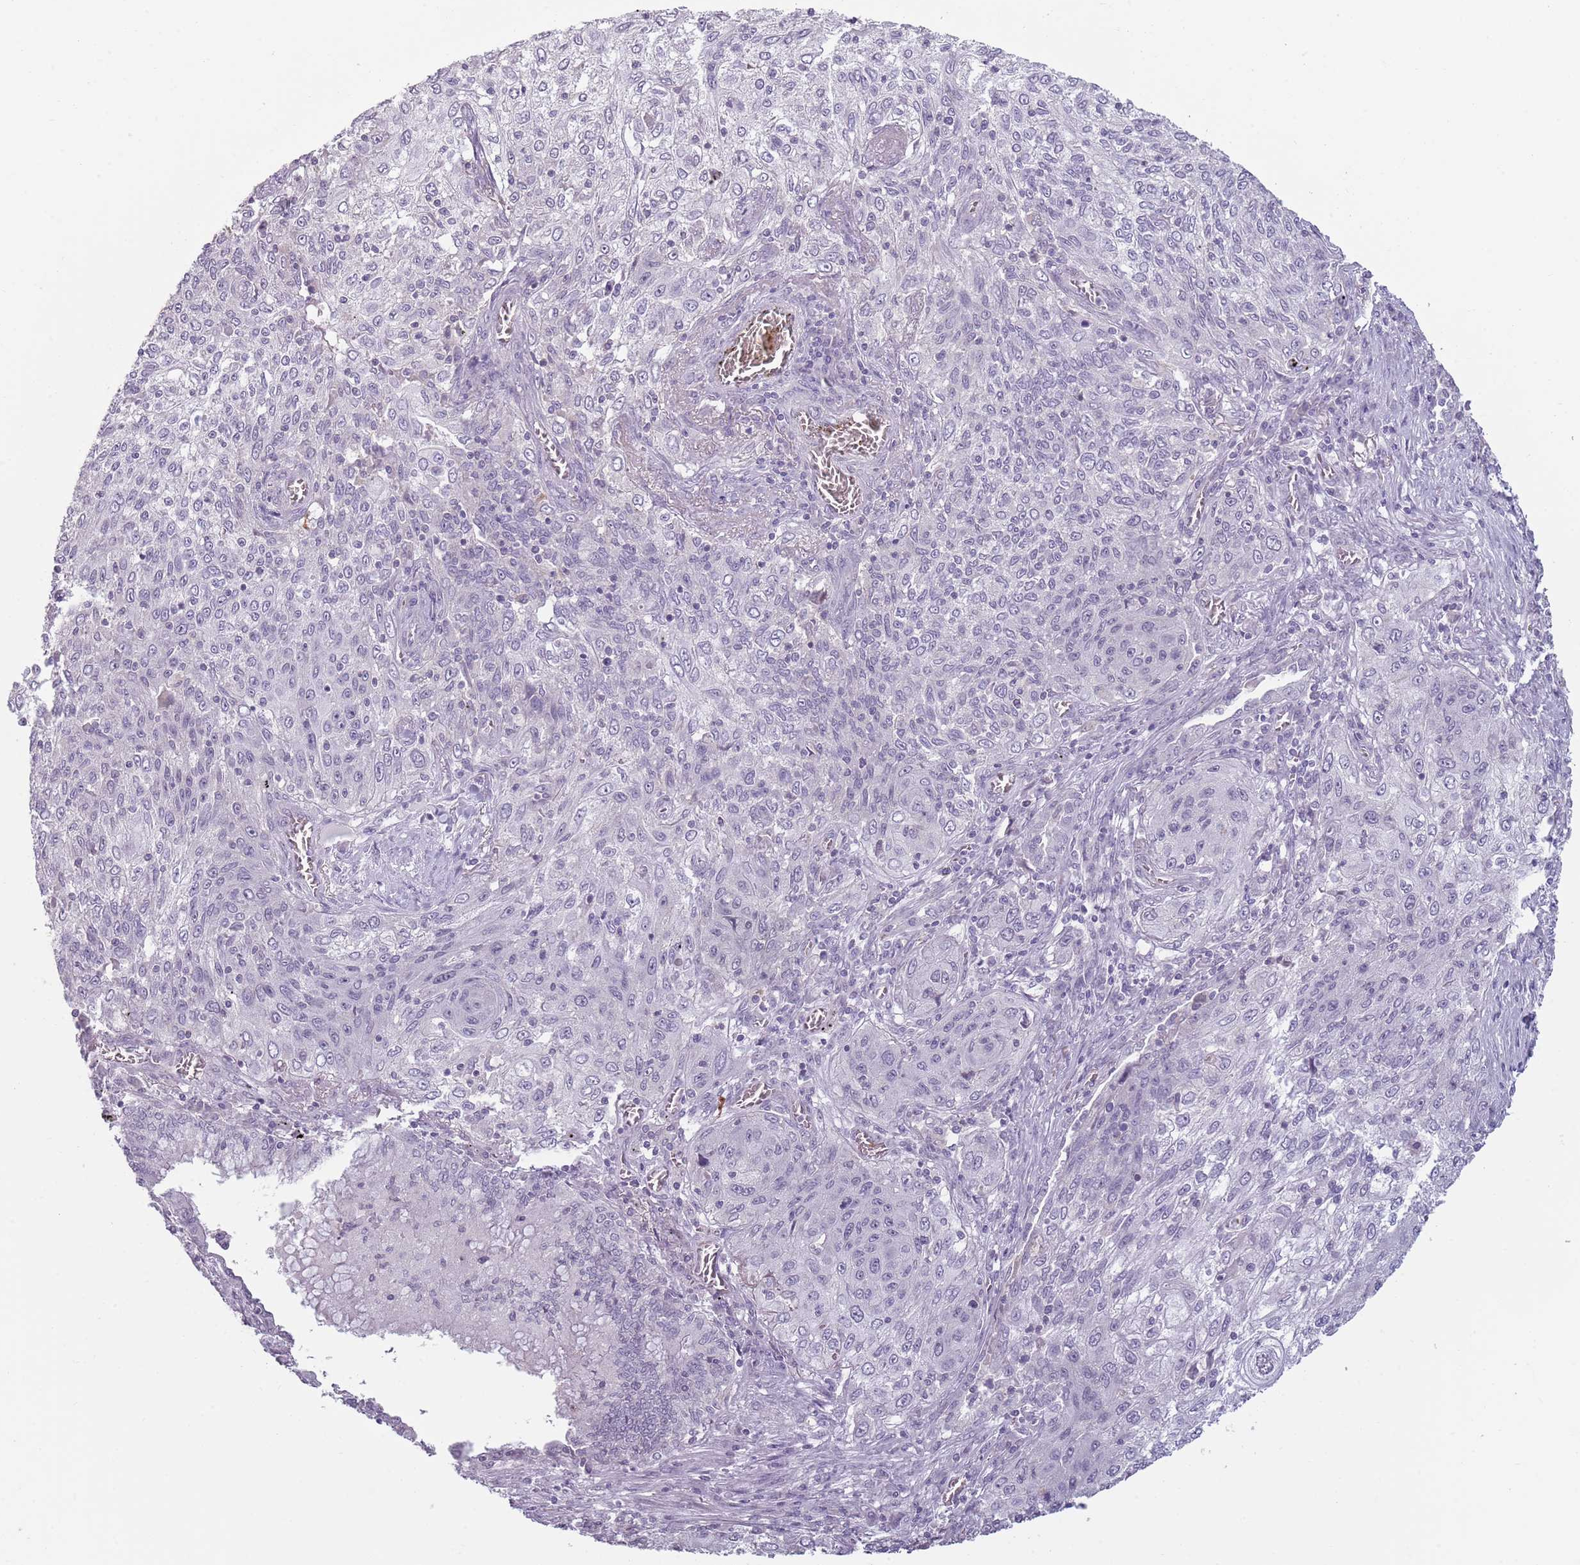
{"staining": {"intensity": "negative", "quantity": "none", "location": "none"}, "tissue": "lung cancer", "cell_type": "Tumor cells", "image_type": "cancer", "snomed": [{"axis": "morphology", "description": "Squamous cell carcinoma, NOS"}, {"axis": "topography", "description": "Lung"}], "caption": "Human lung cancer stained for a protein using immunohistochemistry demonstrates no staining in tumor cells.", "gene": "PIEZO1", "patient": {"sex": "female", "age": 69}}